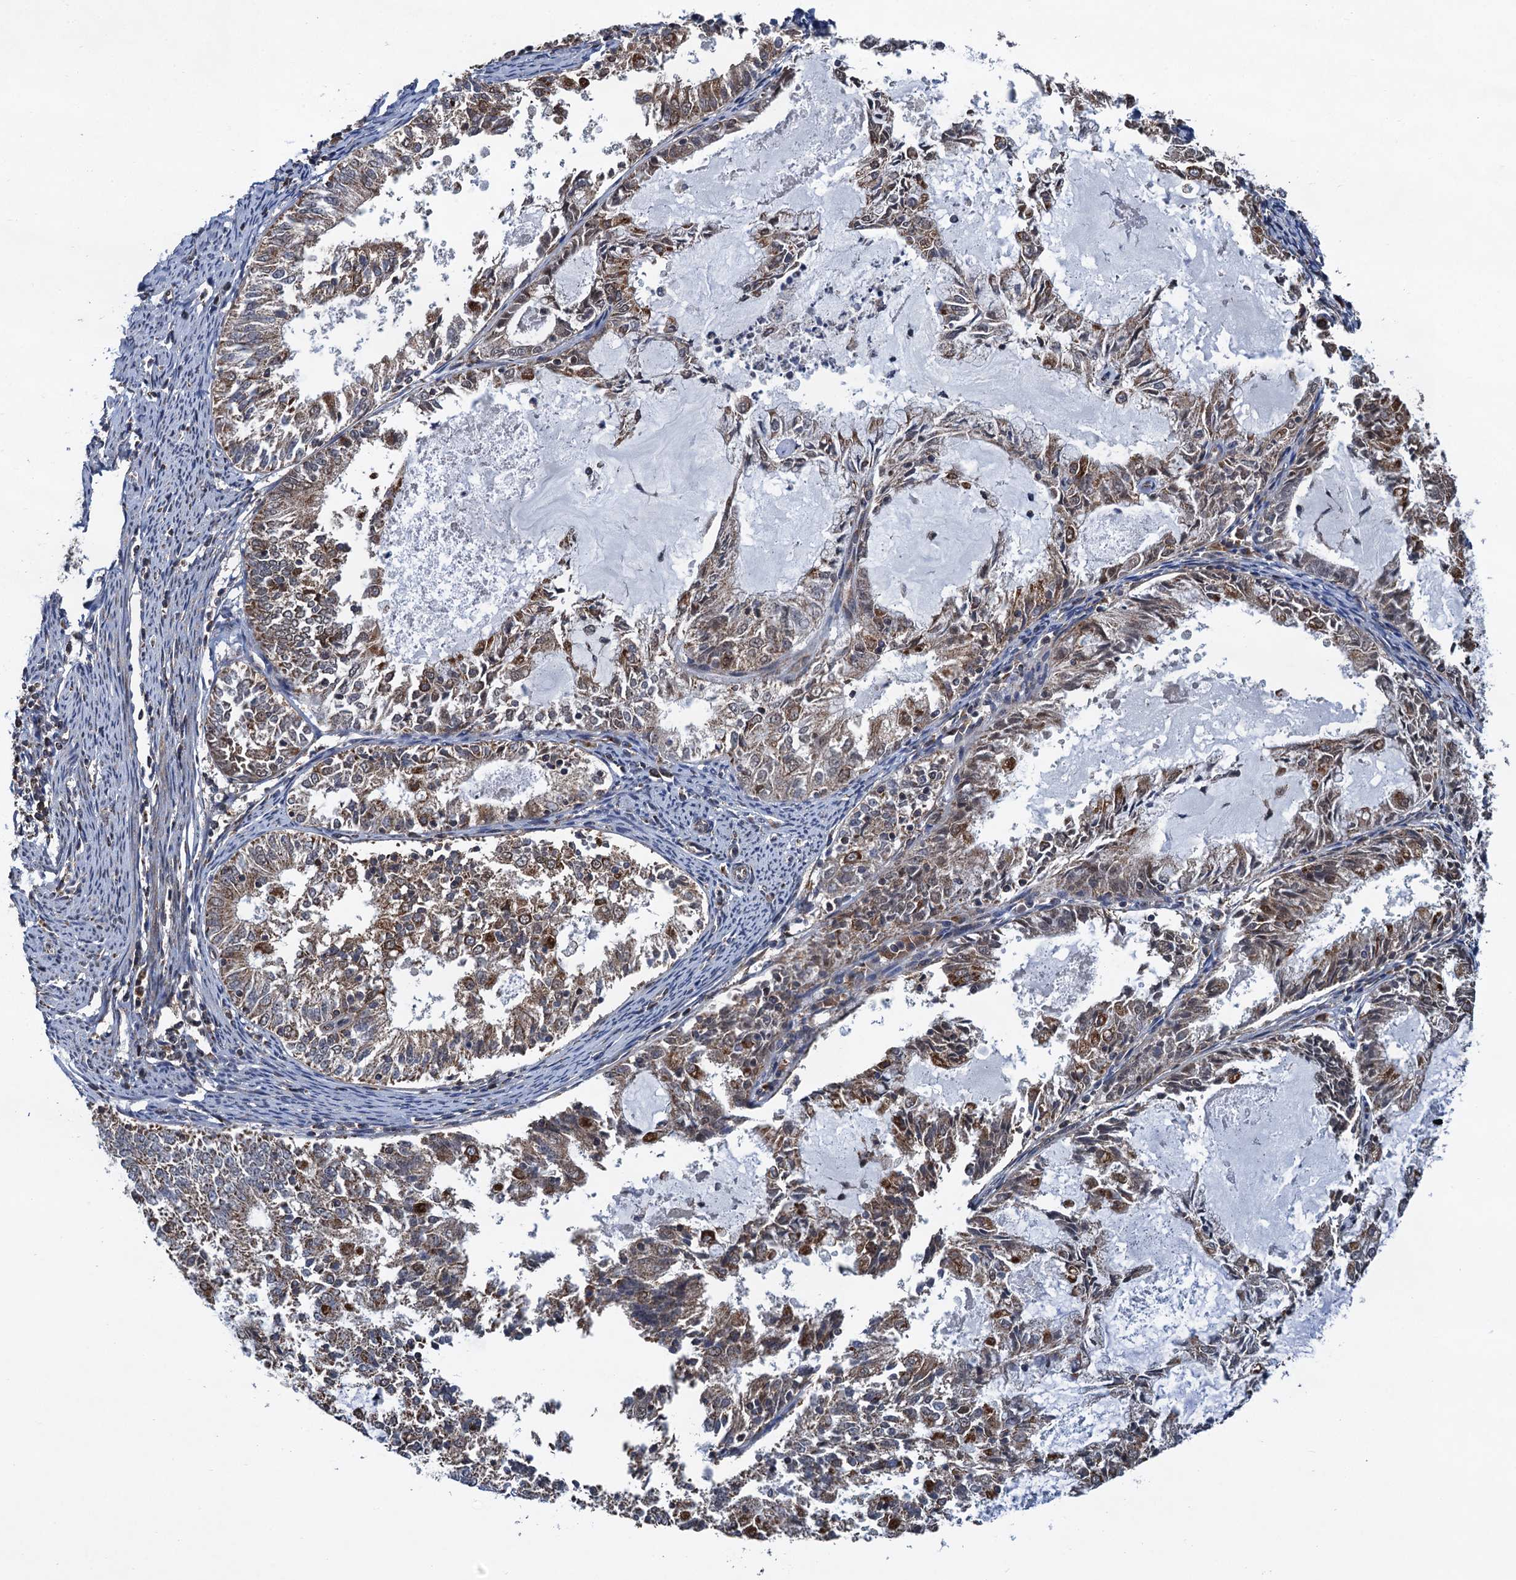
{"staining": {"intensity": "moderate", "quantity": ">75%", "location": "cytoplasmic/membranous"}, "tissue": "endometrial cancer", "cell_type": "Tumor cells", "image_type": "cancer", "snomed": [{"axis": "morphology", "description": "Adenocarcinoma, NOS"}, {"axis": "topography", "description": "Endometrium"}], "caption": "Protein analysis of endometrial adenocarcinoma tissue displays moderate cytoplasmic/membranous expression in approximately >75% of tumor cells.", "gene": "CMPK2", "patient": {"sex": "female", "age": 57}}